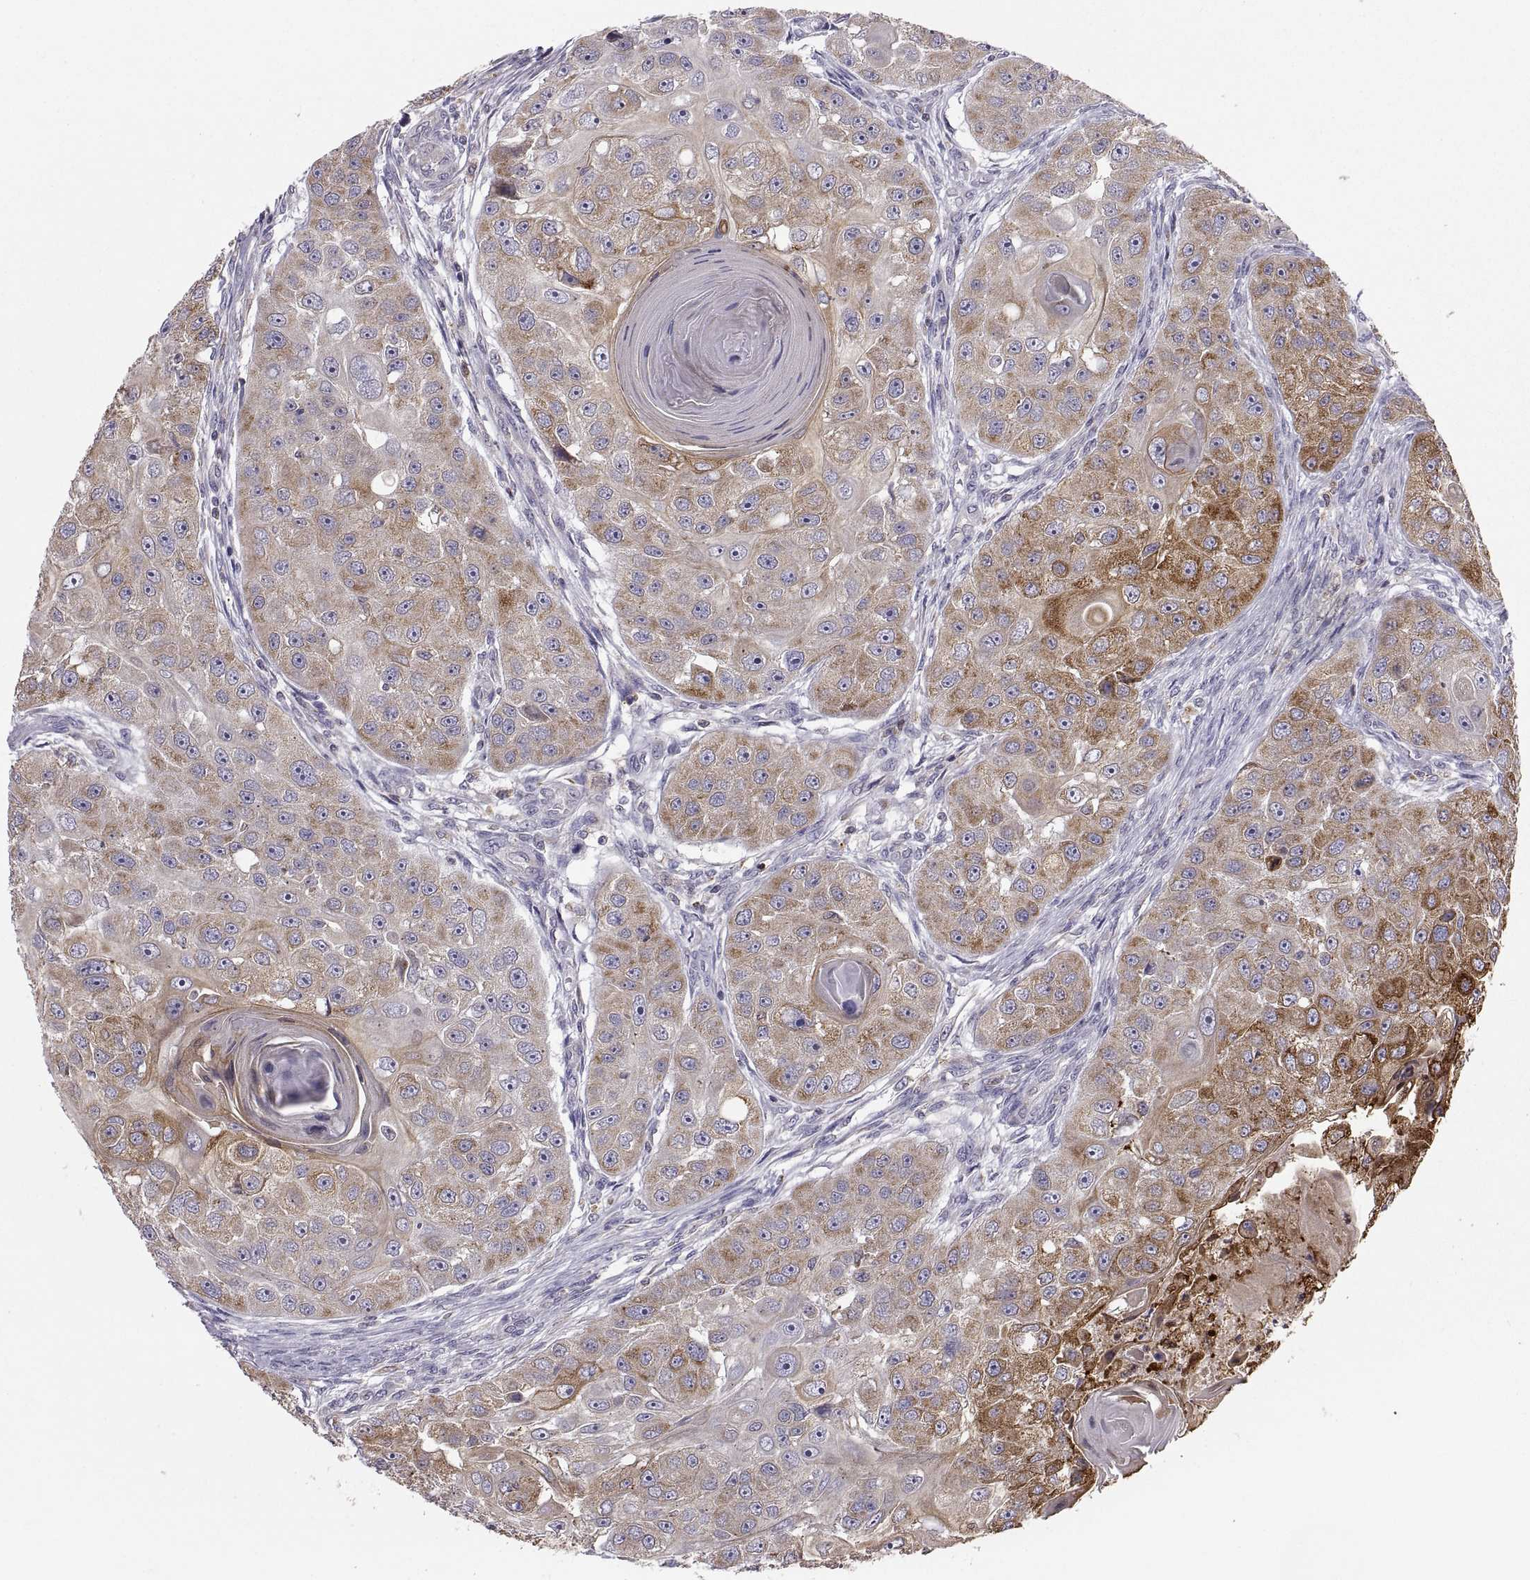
{"staining": {"intensity": "moderate", "quantity": "25%-75%", "location": "cytoplasmic/membranous"}, "tissue": "head and neck cancer", "cell_type": "Tumor cells", "image_type": "cancer", "snomed": [{"axis": "morphology", "description": "Squamous cell carcinoma, NOS"}, {"axis": "topography", "description": "Head-Neck"}], "caption": "Tumor cells reveal medium levels of moderate cytoplasmic/membranous expression in approximately 25%-75% of cells in squamous cell carcinoma (head and neck).", "gene": "ERO1A", "patient": {"sex": "male", "age": 51}}